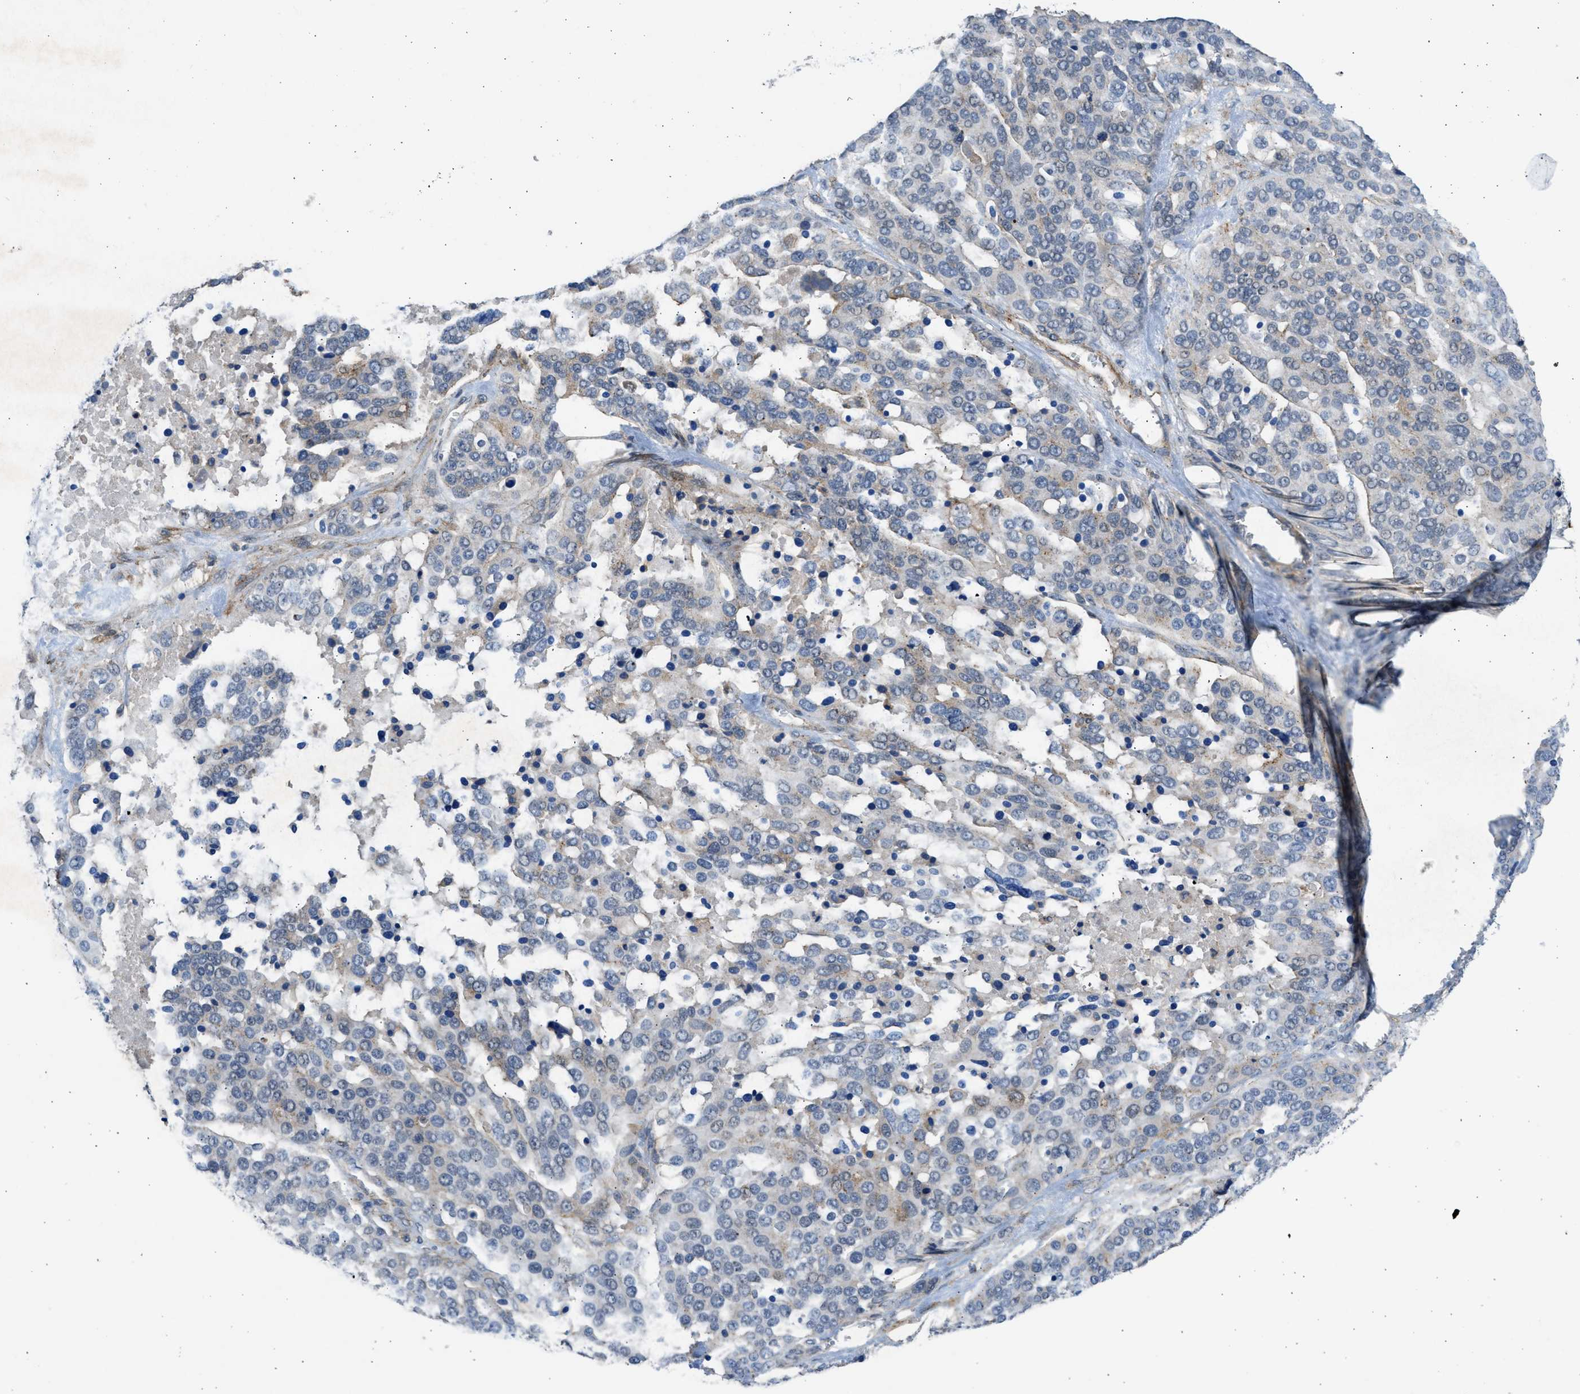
{"staining": {"intensity": "negative", "quantity": "none", "location": "none"}, "tissue": "ovarian cancer", "cell_type": "Tumor cells", "image_type": "cancer", "snomed": [{"axis": "morphology", "description": "Cystadenocarcinoma, serous, NOS"}, {"axis": "topography", "description": "Ovary"}], "caption": "Immunohistochemistry (IHC) image of human serous cystadenocarcinoma (ovarian) stained for a protein (brown), which shows no positivity in tumor cells.", "gene": "PCNX3", "patient": {"sex": "female", "age": 44}}